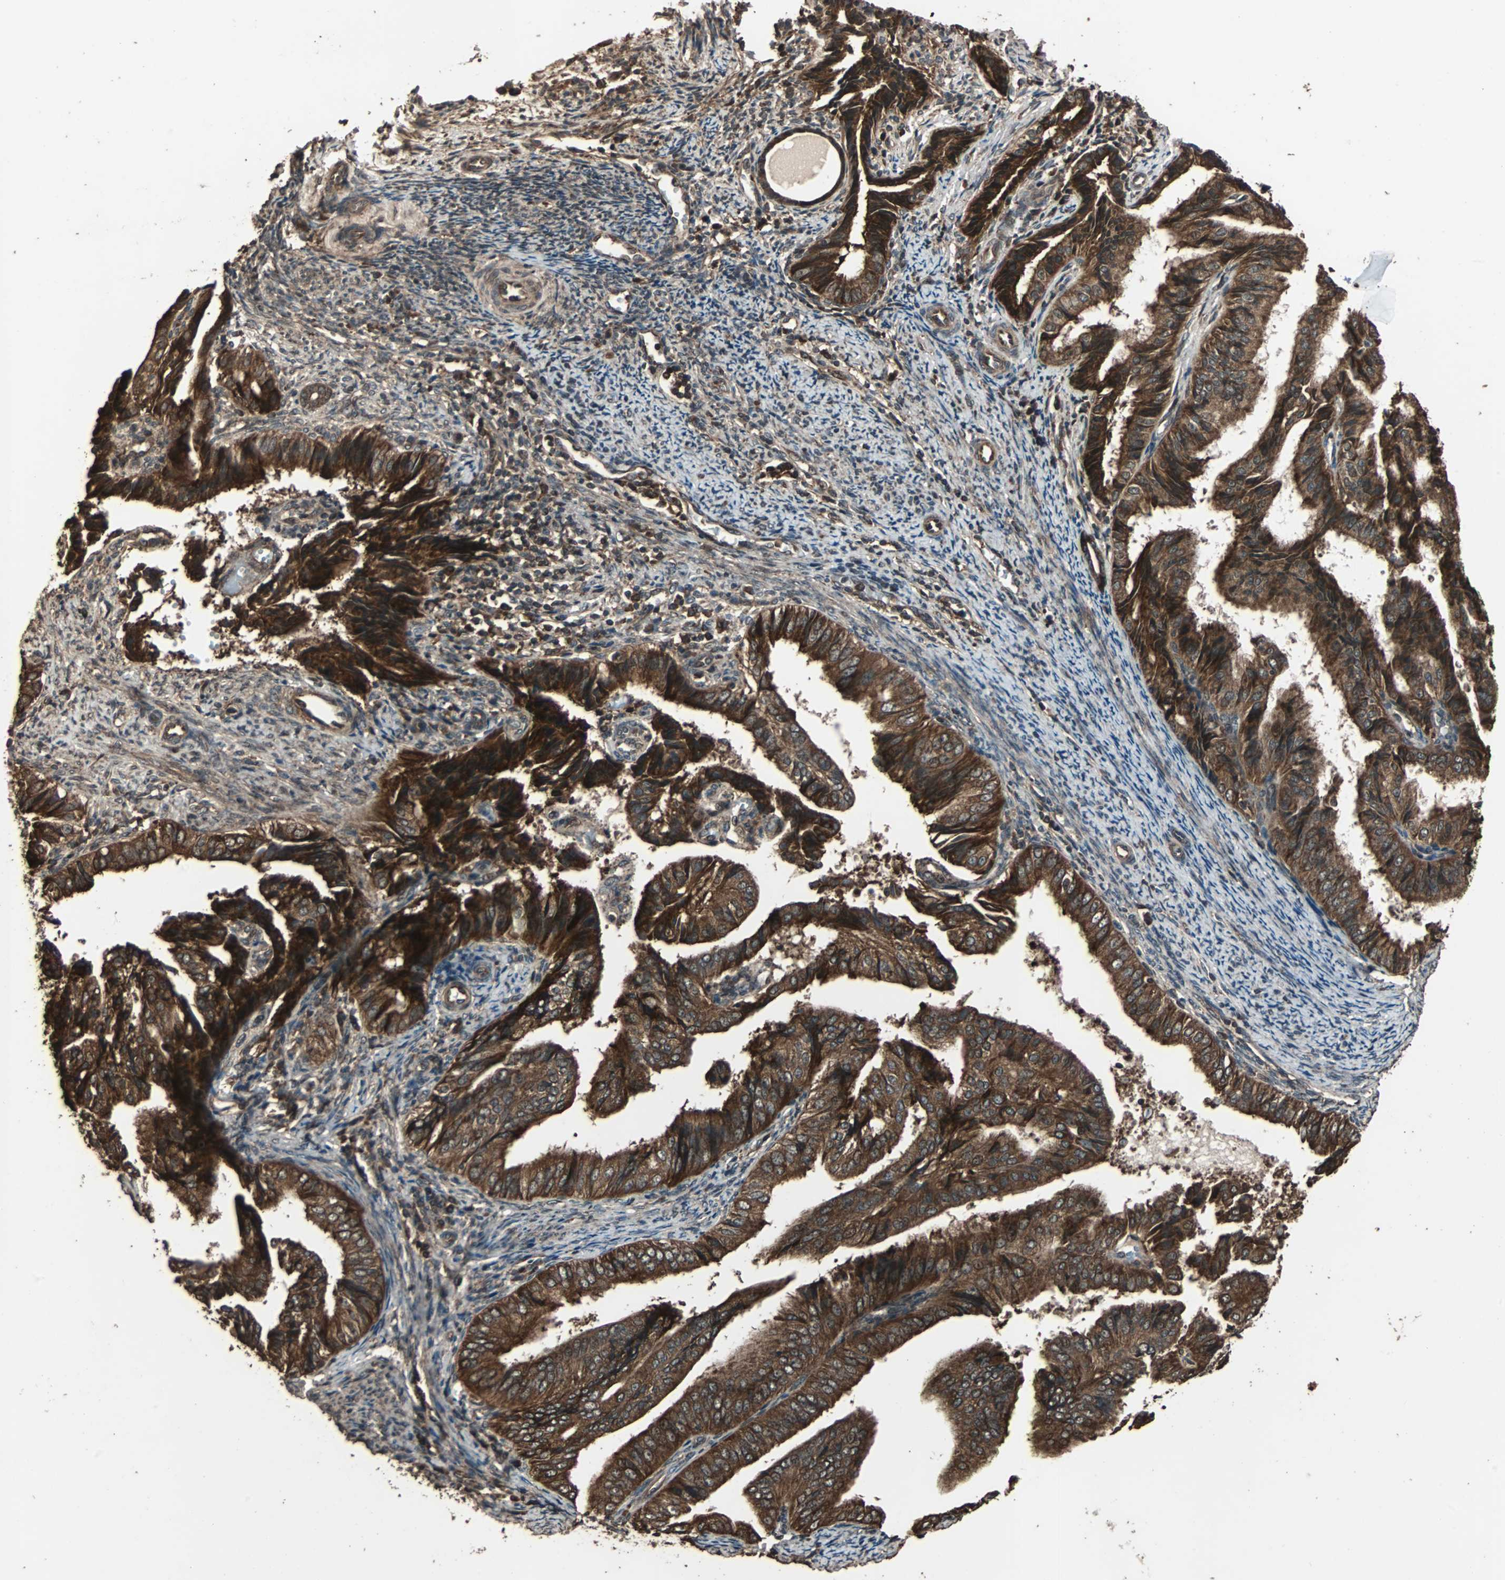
{"staining": {"intensity": "strong", "quantity": ">75%", "location": "cytoplasmic/membranous"}, "tissue": "endometrial cancer", "cell_type": "Tumor cells", "image_type": "cancer", "snomed": [{"axis": "morphology", "description": "Adenocarcinoma, NOS"}, {"axis": "topography", "description": "Endometrium"}], "caption": "IHC staining of endometrial cancer (adenocarcinoma), which shows high levels of strong cytoplasmic/membranous expression in approximately >75% of tumor cells indicating strong cytoplasmic/membranous protein staining. The staining was performed using DAB (3,3'-diaminobenzidine) (brown) for protein detection and nuclei were counterstained in hematoxylin (blue).", "gene": "LAMTOR5", "patient": {"sex": "female", "age": 58}}